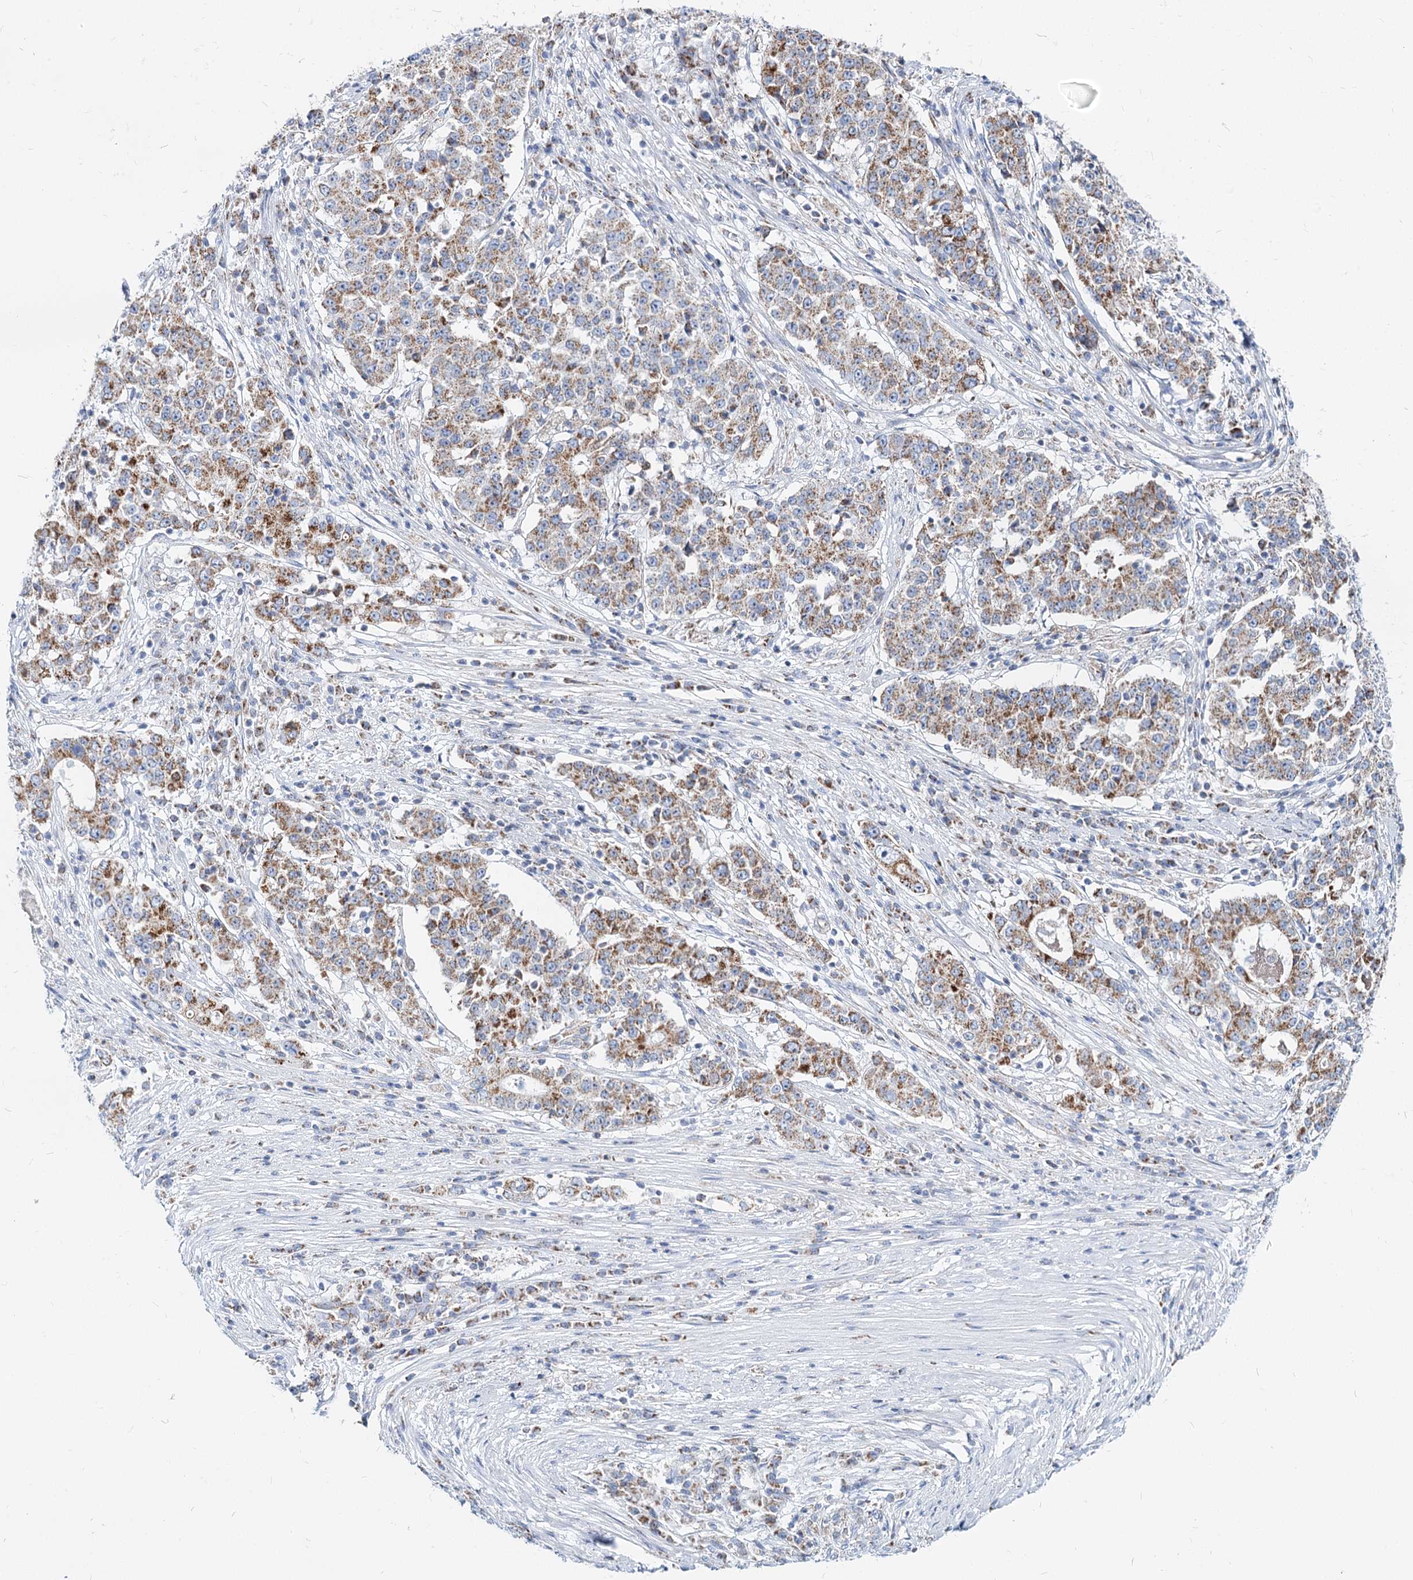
{"staining": {"intensity": "moderate", "quantity": ">75%", "location": "cytoplasmic/membranous"}, "tissue": "stomach cancer", "cell_type": "Tumor cells", "image_type": "cancer", "snomed": [{"axis": "morphology", "description": "Adenocarcinoma, NOS"}, {"axis": "topography", "description": "Stomach"}], "caption": "Immunohistochemistry (IHC) staining of adenocarcinoma (stomach), which demonstrates medium levels of moderate cytoplasmic/membranous staining in approximately >75% of tumor cells indicating moderate cytoplasmic/membranous protein staining. The staining was performed using DAB (brown) for protein detection and nuclei were counterstained in hematoxylin (blue).", "gene": "MCCC2", "patient": {"sex": "male", "age": 59}}